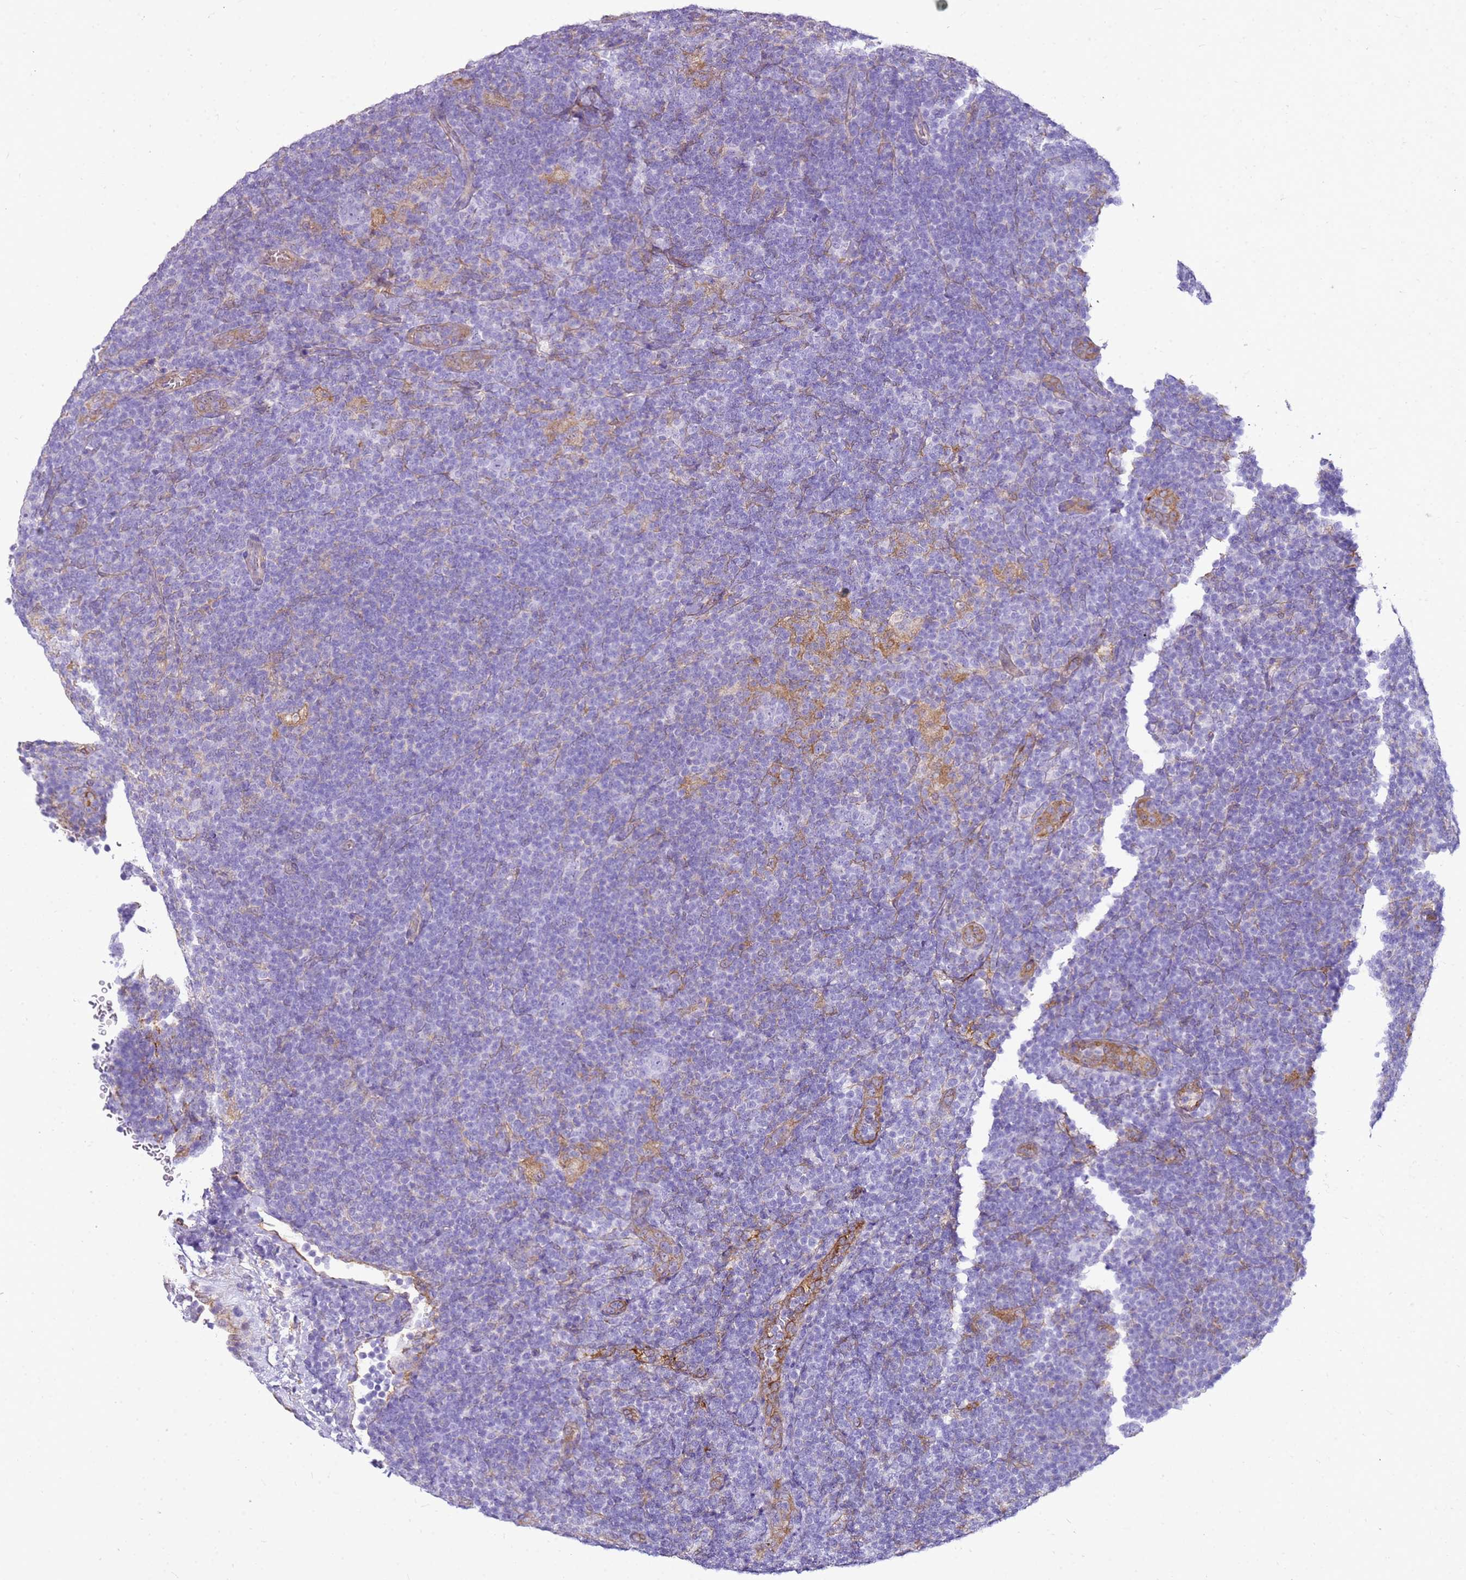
{"staining": {"intensity": "negative", "quantity": "none", "location": "none"}, "tissue": "lymphoma", "cell_type": "Tumor cells", "image_type": "cancer", "snomed": [{"axis": "morphology", "description": "Hodgkin's disease, NOS"}, {"axis": "topography", "description": "Lymph node"}], "caption": "This is a micrograph of immunohistochemistry staining of Hodgkin's disease, which shows no staining in tumor cells. (DAB immunohistochemistry (IHC), high magnification).", "gene": "HSPB1", "patient": {"sex": "female", "age": 57}}